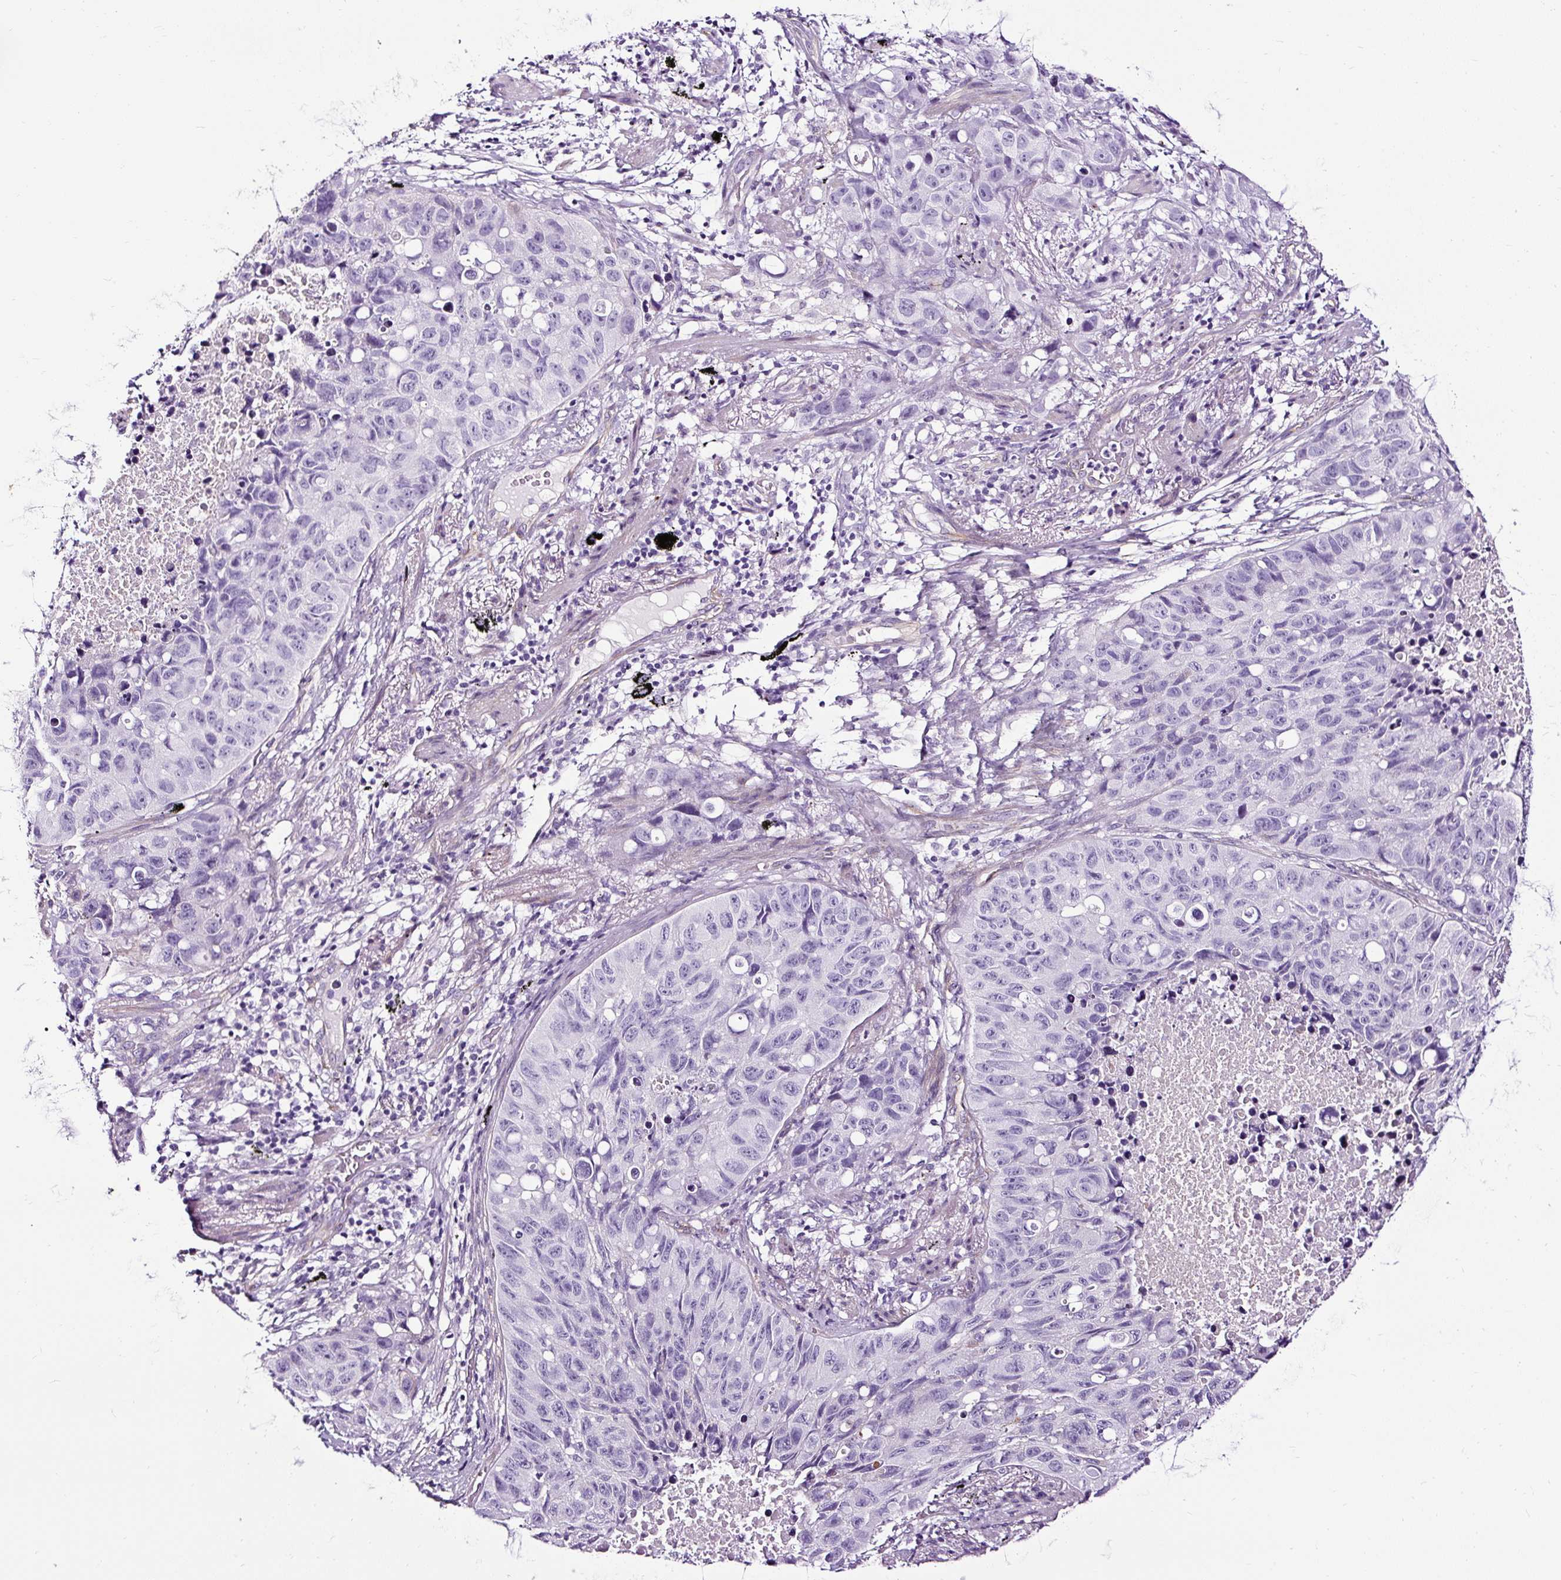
{"staining": {"intensity": "negative", "quantity": "none", "location": "none"}, "tissue": "lung cancer", "cell_type": "Tumor cells", "image_type": "cancer", "snomed": [{"axis": "morphology", "description": "Squamous cell carcinoma, NOS"}, {"axis": "topography", "description": "Lung"}], "caption": "Human lung squamous cell carcinoma stained for a protein using IHC exhibits no positivity in tumor cells.", "gene": "SLC7A8", "patient": {"sex": "male", "age": 60}}